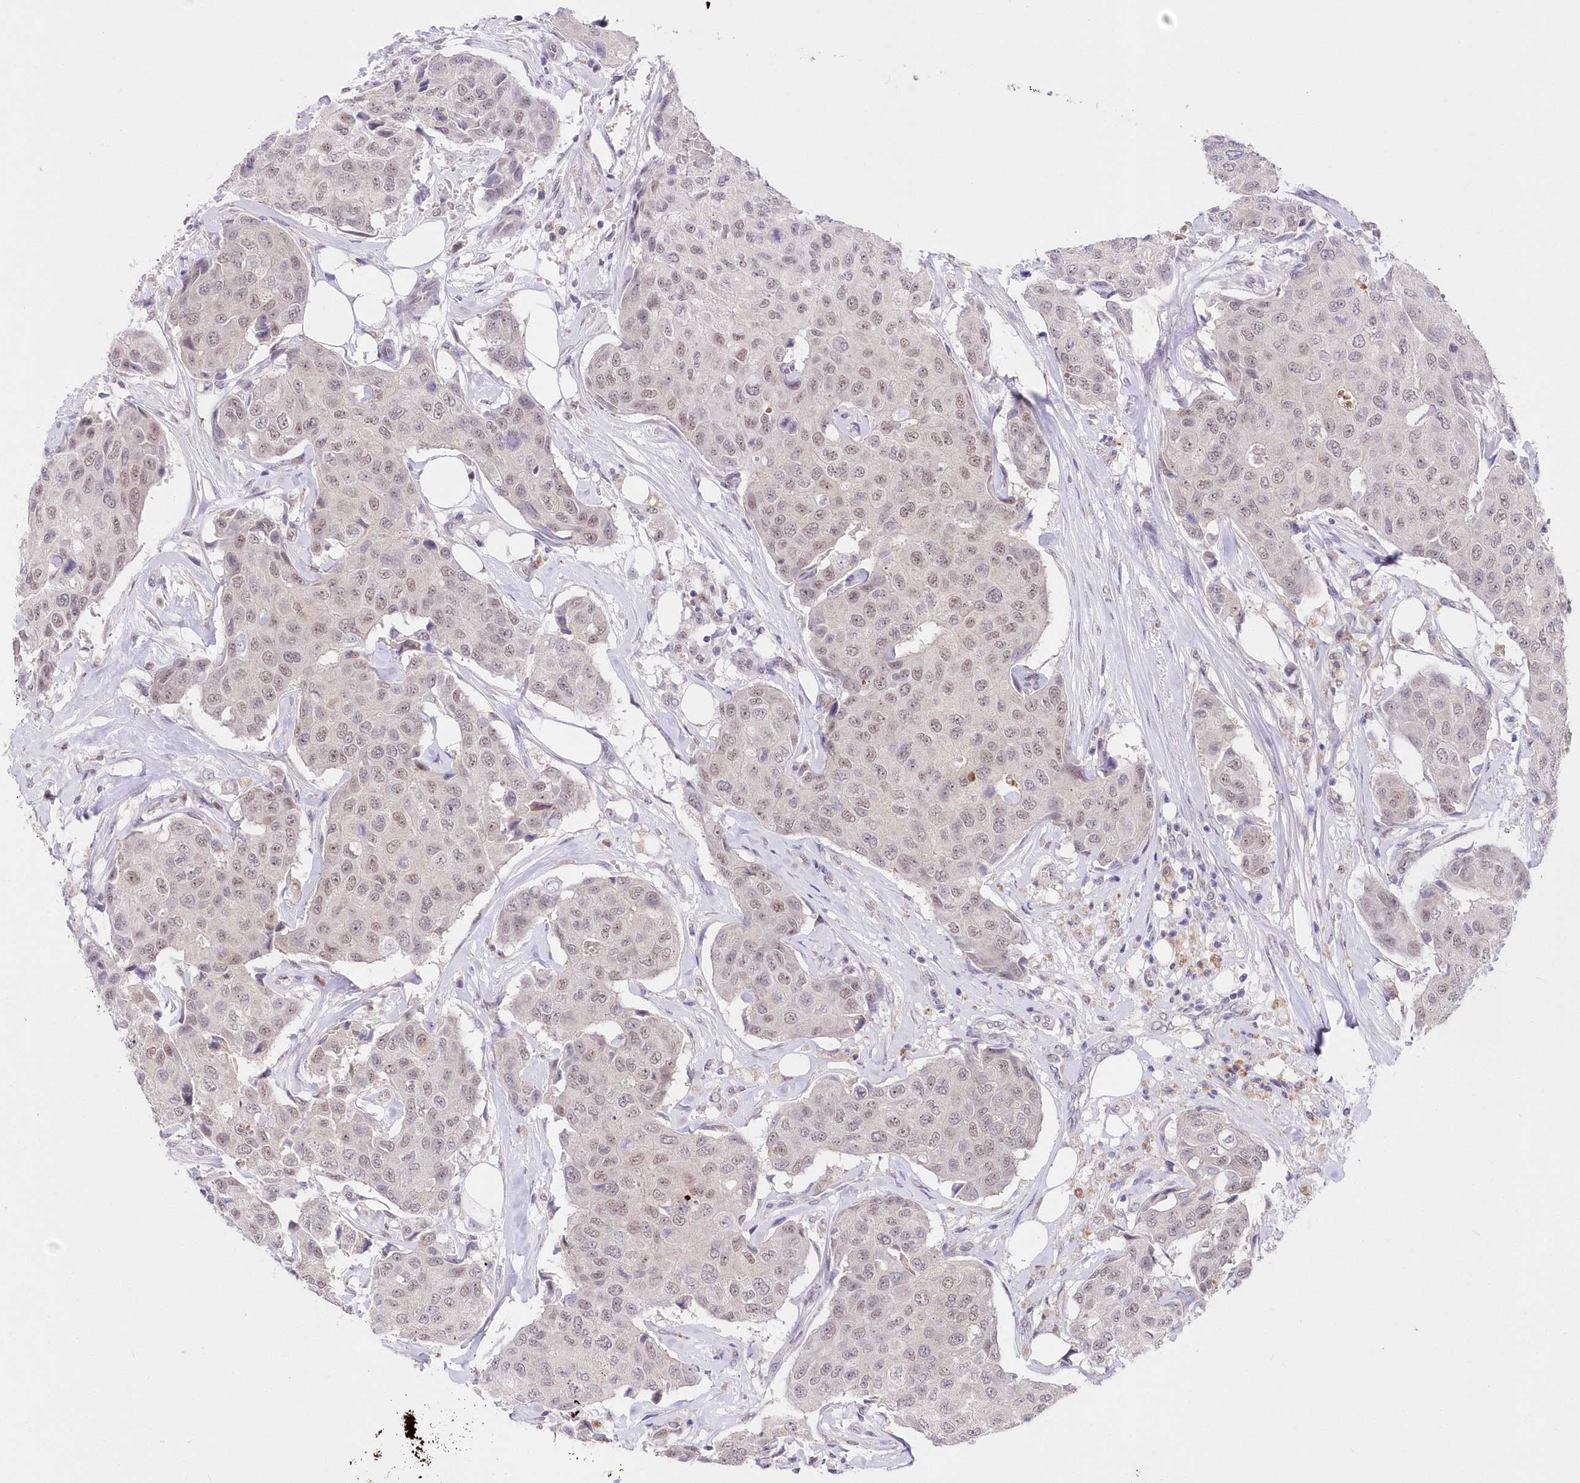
{"staining": {"intensity": "weak", "quantity": "25%-75%", "location": "nuclear"}, "tissue": "breast cancer", "cell_type": "Tumor cells", "image_type": "cancer", "snomed": [{"axis": "morphology", "description": "Duct carcinoma"}, {"axis": "topography", "description": "Breast"}], "caption": "Human infiltrating ductal carcinoma (breast) stained with a brown dye demonstrates weak nuclear positive expression in about 25%-75% of tumor cells.", "gene": "RBM27", "patient": {"sex": "female", "age": 80}}